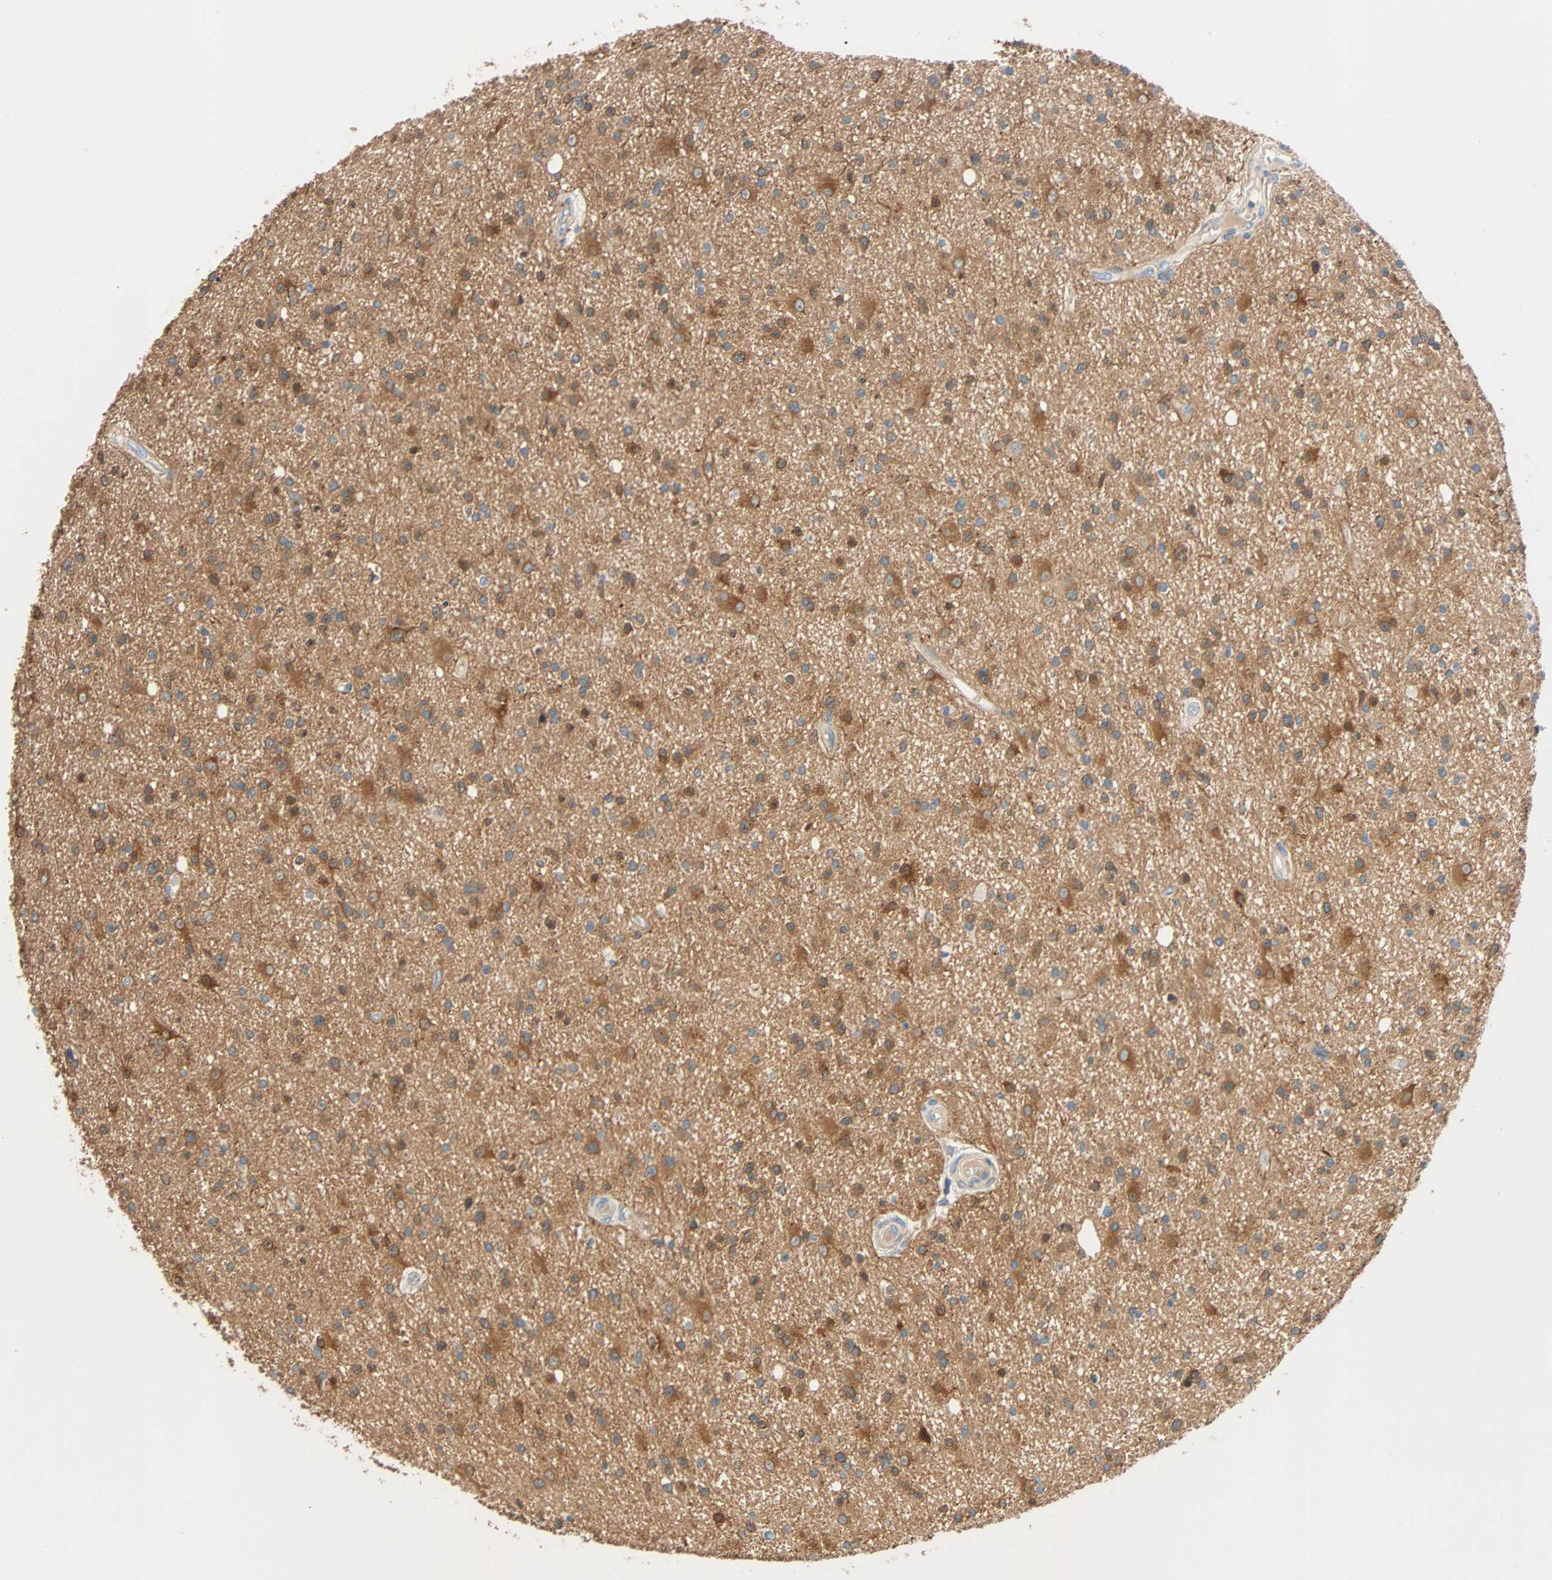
{"staining": {"intensity": "strong", "quantity": "25%-75%", "location": "cytoplasmic/membranous"}, "tissue": "glioma", "cell_type": "Tumor cells", "image_type": "cancer", "snomed": [{"axis": "morphology", "description": "Glioma, malignant, High grade"}, {"axis": "topography", "description": "Brain"}], "caption": "An immunohistochemistry (IHC) image of tumor tissue is shown. Protein staining in brown highlights strong cytoplasmic/membranous positivity in glioma within tumor cells. (brown staining indicates protein expression, while blue staining denotes nuclei).", "gene": "TNFRSF12A", "patient": {"sex": "male", "age": 33}}